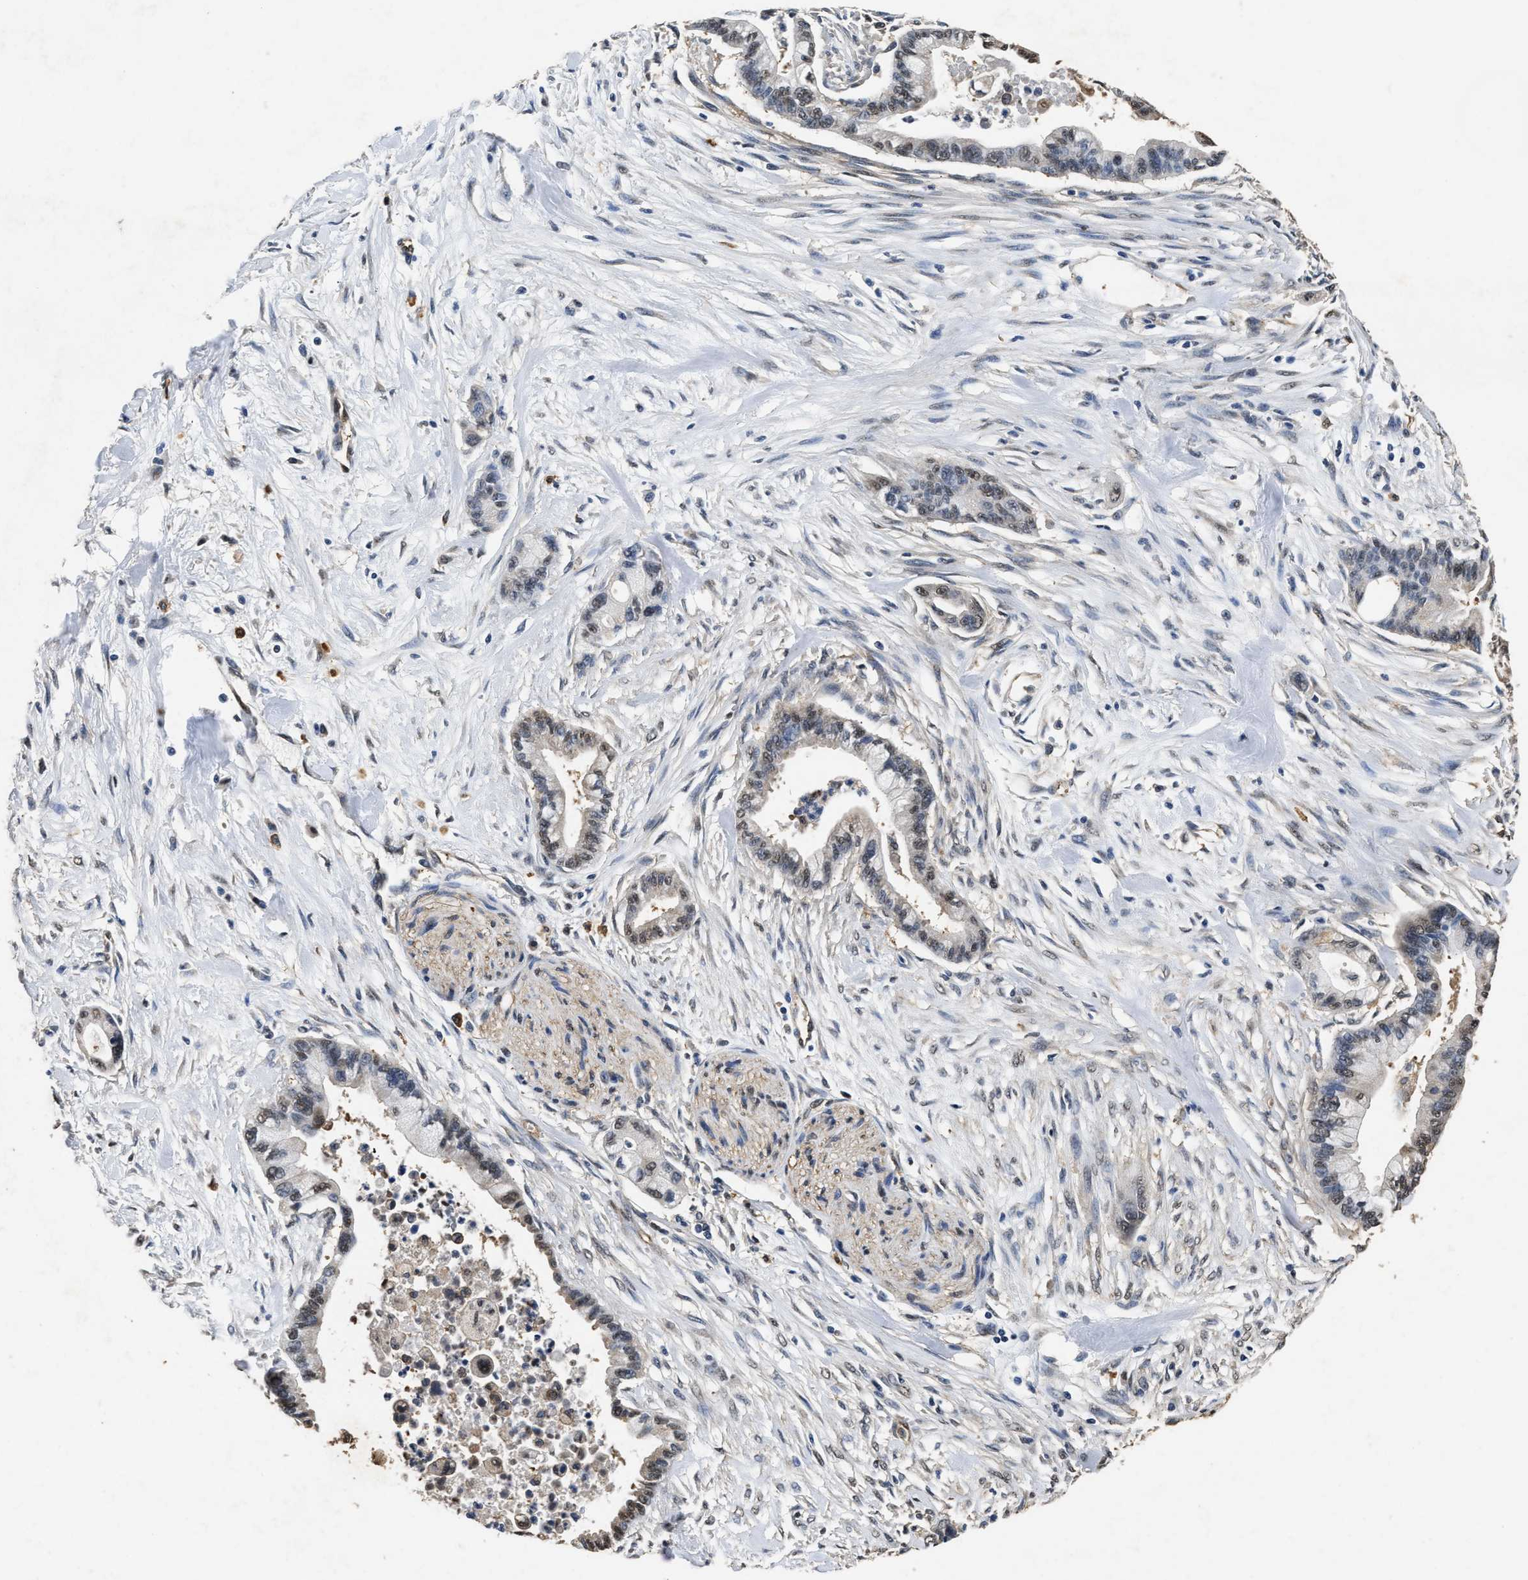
{"staining": {"intensity": "weak", "quantity": "25%-75%", "location": "nuclear"}, "tissue": "pancreatic cancer", "cell_type": "Tumor cells", "image_type": "cancer", "snomed": [{"axis": "morphology", "description": "Adenocarcinoma, NOS"}, {"axis": "topography", "description": "Pancreas"}], "caption": "Pancreatic adenocarcinoma stained with a protein marker reveals weak staining in tumor cells.", "gene": "YWHAE", "patient": {"sex": "male", "age": 70}}